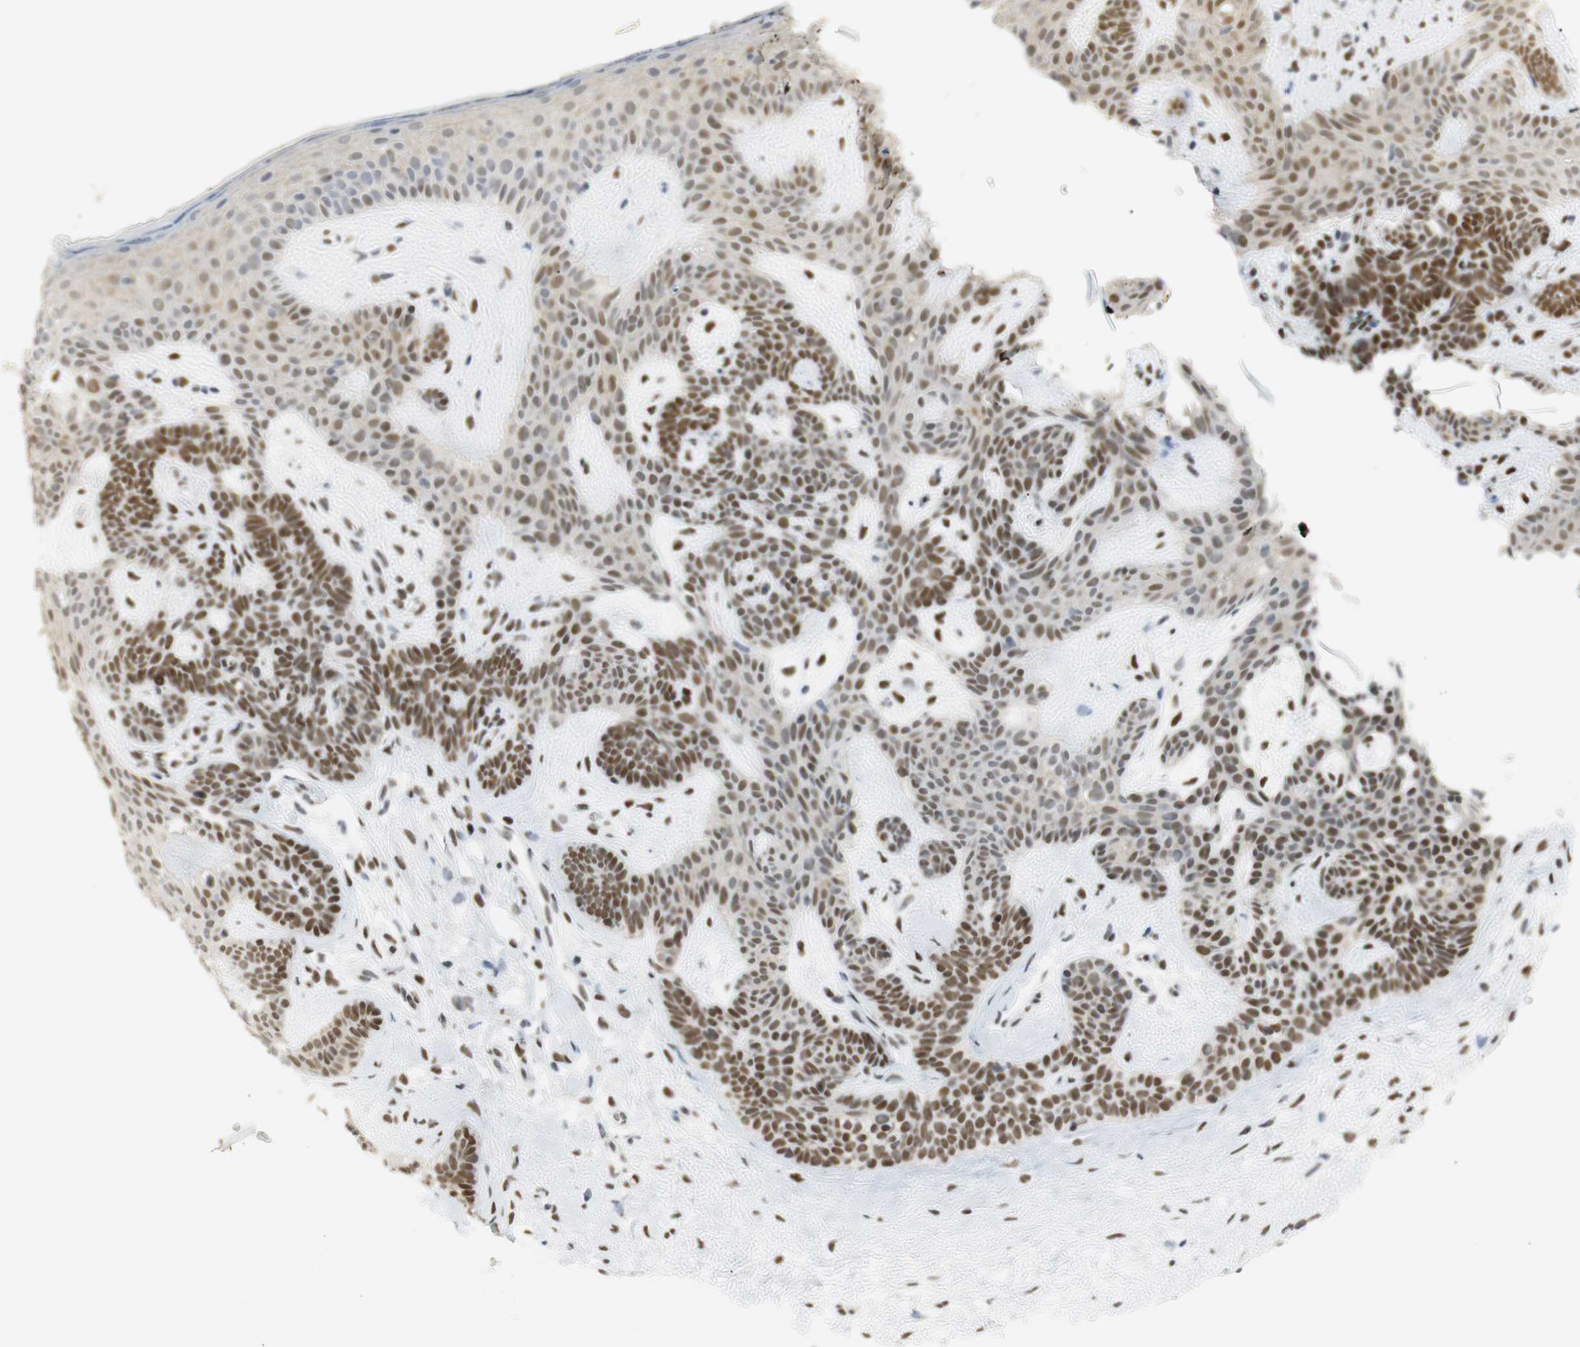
{"staining": {"intensity": "moderate", "quantity": ">75%", "location": "nuclear"}, "tissue": "skin cancer", "cell_type": "Tumor cells", "image_type": "cancer", "snomed": [{"axis": "morphology", "description": "Developmental malformation"}, {"axis": "morphology", "description": "Basal cell carcinoma"}, {"axis": "topography", "description": "Skin"}], "caption": "Immunohistochemical staining of skin cancer (basal cell carcinoma) displays medium levels of moderate nuclear staining in about >75% of tumor cells. (DAB IHC with brightfield microscopy, high magnification).", "gene": "BMI1", "patient": {"sex": "female", "age": 62}}